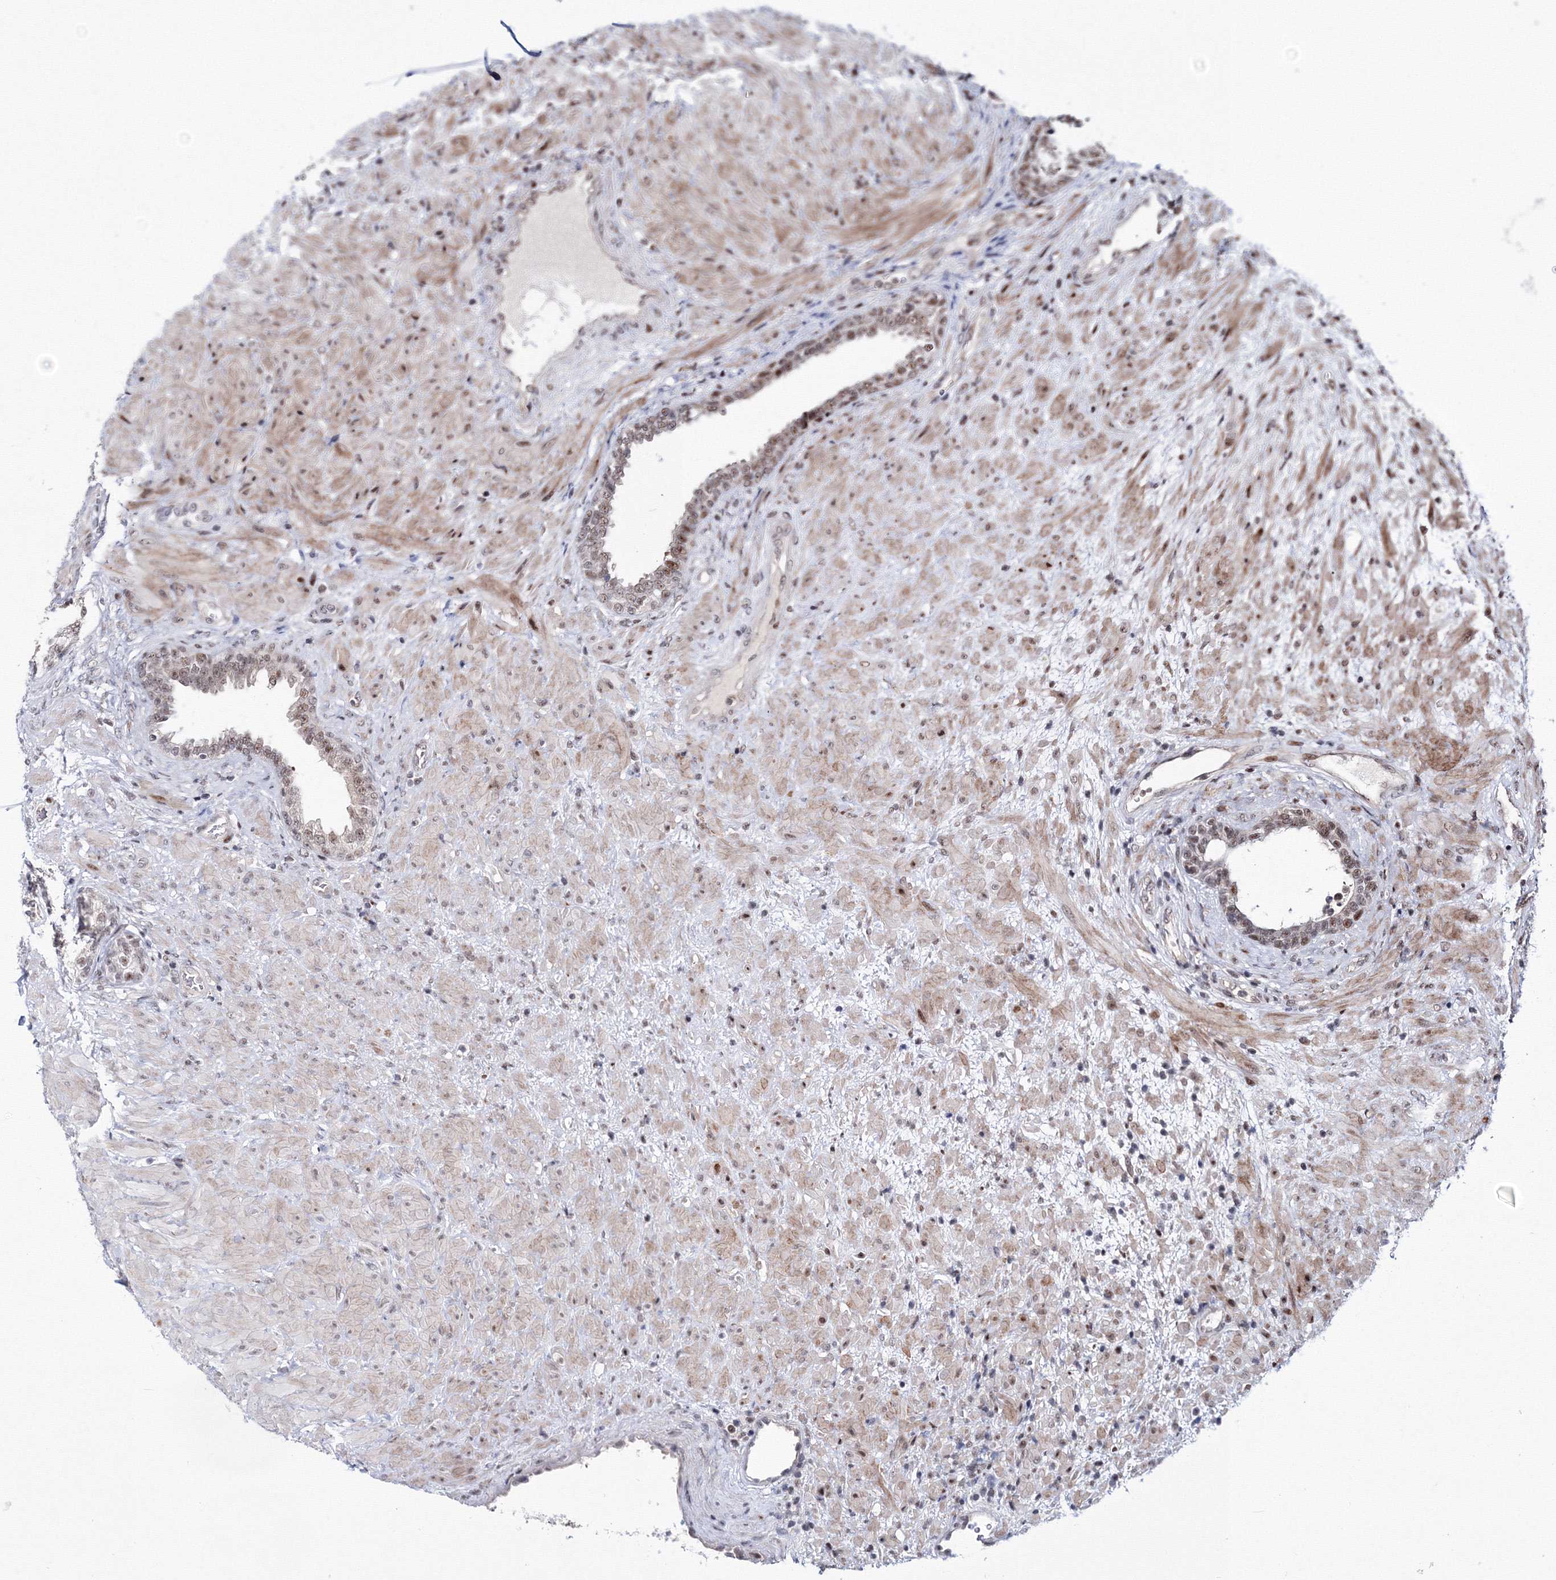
{"staining": {"intensity": "moderate", "quantity": ">75%", "location": "nuclear"}, "tissue": "prostate", "cell_type": "Glandular cells", "image_type": "normal", "snomed": [{"axis": "morphology", "description": "Normal tissue, NOS"}, {"axis": "topography", "description": "Prostate"}], "caption": "High-magnification brightfield microscopy of normal prostate stained with DAB (3,3'-diaminobenzidine) (brown) and counterstained with hematoxylin (blue). glandular cells exhibit moderate nuclear staining is appreciated in approximately>75% of cells. (brown staining indicates protein expression, while blue staining denotes nuclei).", "gene": "TATDN2", "patient": {"sex": "male", "age": 76}}